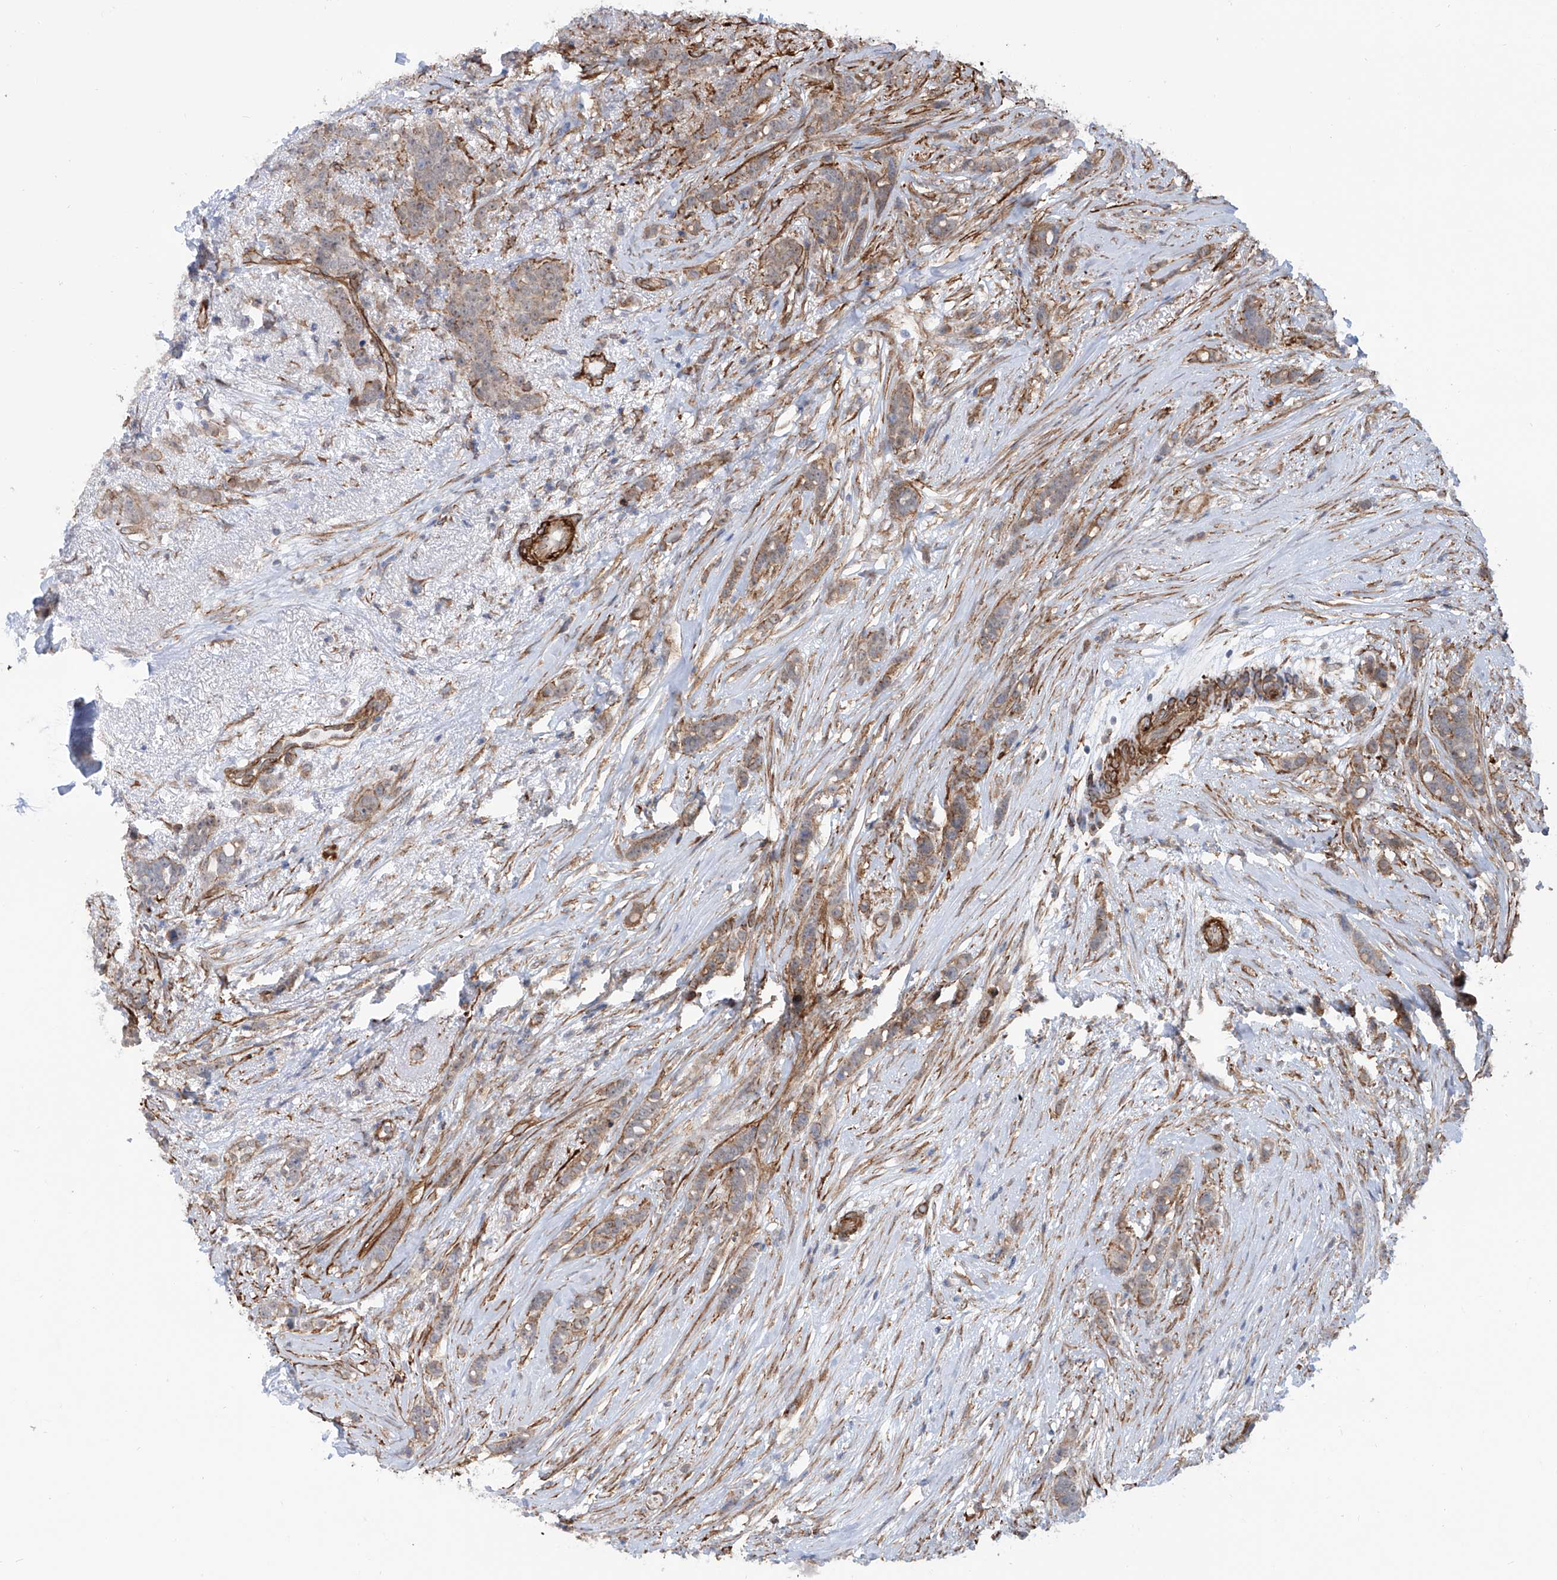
{"staining": {"intensity": "weak", "quantity": ">75%", "location": "cytoplasmic/membranous"}, "tissue": "breast cancer", "cell_type": "Tumor cells", "image_type": "cancer", "snomed": [{"axis": "morphology", "description": "Lobular carcinoma"}, {"axis": "topography", "description": "Breast"}], "caption": "A brown stain labels weak cytoplasmic/membranous positivity of a protein in human breast lobular carcinoma tumor cells.", "gene": "ZNF490", "patient": {"sex": "female", "age": 51}}